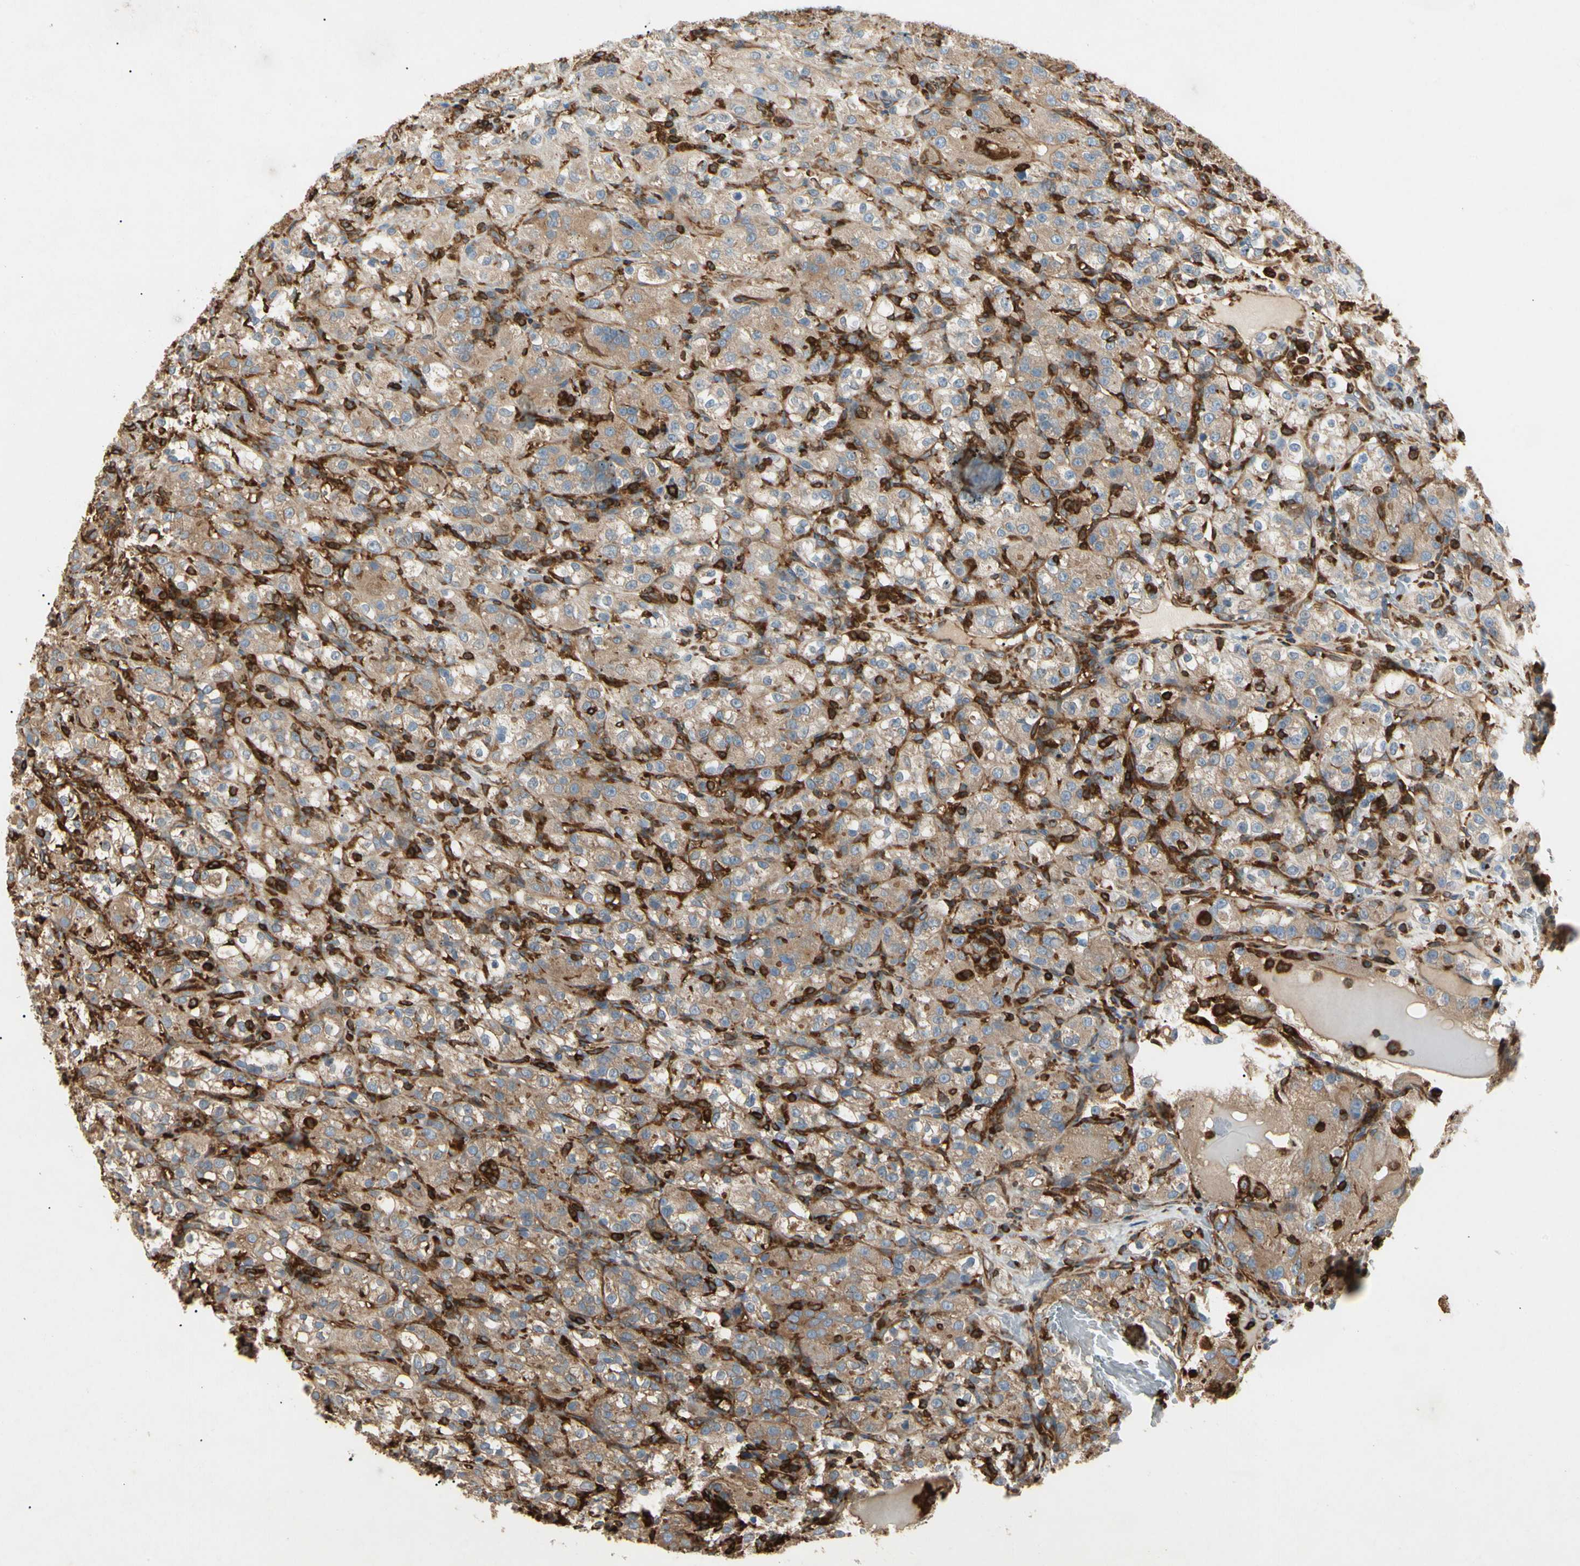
{"staining": {"intensity": "moderate", "quantity": ">75%", "location": "cytoplasmic/membranous"}, "tissue": "renal cancer", "cell_type": "Tumor cells", "image_type": "cancer", "snomed": [{"axis": "morphology", "description": "Normal tissue, NOS"}, {"axis": "morphology", "description": "Adenocarcinoma, NOS"}, {"axis": "topography", "description": "Kidney"}], "caption": "IHC (DAB (3,3'-diaminobenzidine)) staining of renal cancer reveals moderate cytoplasmic/membranous protein staining in about >75% of tumor cells. IHC stains the protein in brown and the nuclei are stained blue.", "gene": "ARPC2", "patient": {"sex": "male", "age": 61}}